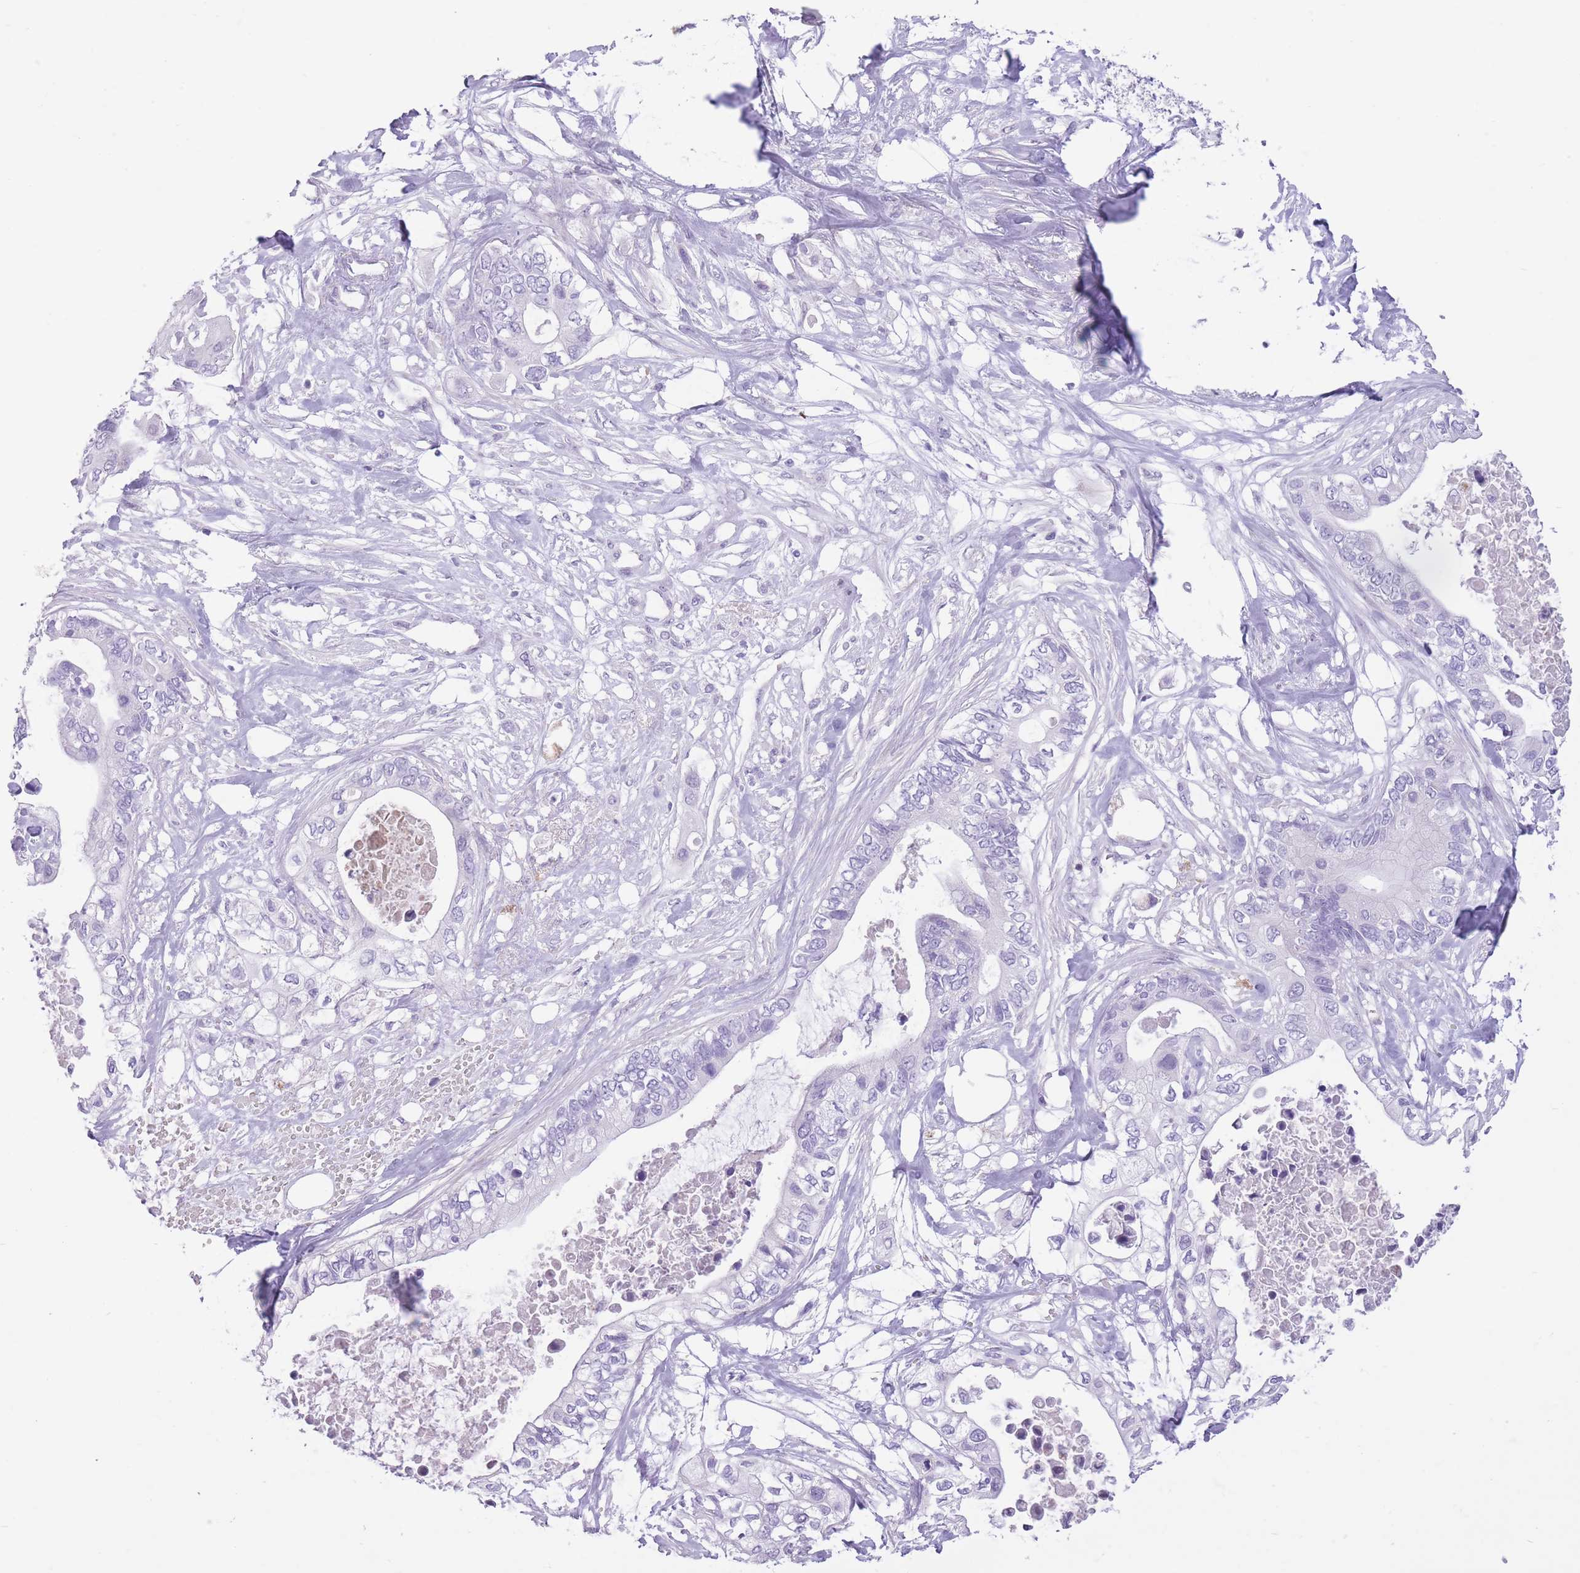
{"staining": {"intensity": "negative", "quantity": "none", "location": "none"}, "tissue": "pancreatic cancer", "cell_type": "Tumor cells", "image_type": "cancer", "snomed": [{"axis": "morphology", "description": "Adenocarcinoma, NOS"}, {"axis": "topography", "description": "Pancreas"}], "caption": "Tumor cells are negative for protein expression in human pancreatic cancer (adenocarcinoma). Brightfield microscopy of immunohistochemistry stained with DAB (3,3'-diaminobenzidine) (brown) and hematoxylin (blue), captured at high magnification.", "gene": "WDR70", "patient": {"sex": "female", "age": 63}}